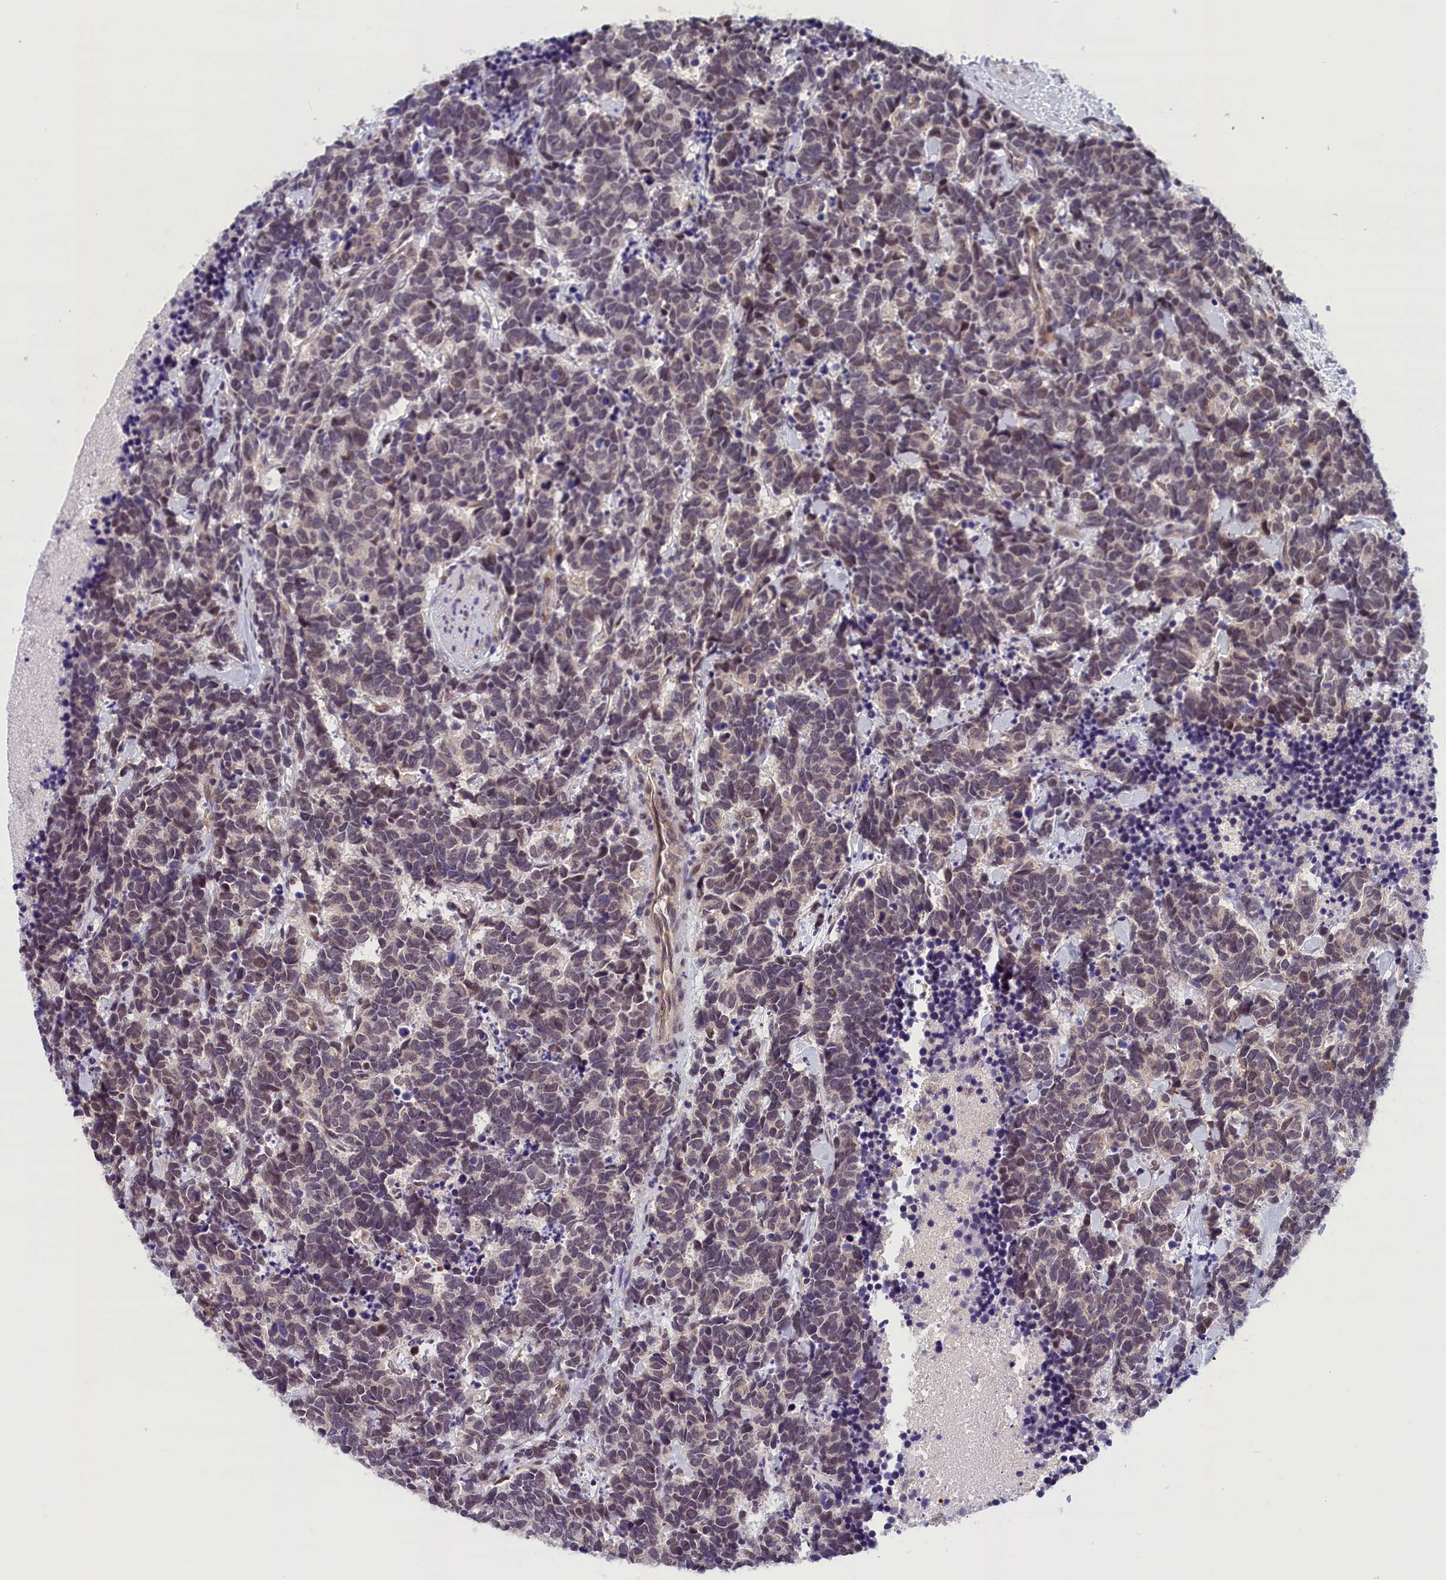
{"staining": {"intensity": "weak", "quantity": "25%-75%", "location": "nuclear"}, "tissue": "carcinoid", "cell_type": "Tumor cells", "image_type": "cancer", "snomed": [{"axis": "morphology", "description": "Carcinoma, NOS"}, {"axis": "morphology", "description": "Carcinoid, malignant, NOS"}, {"axis": "topography", "description": "Prostate"}], "caption": "The histopathology image reveals immunohistochemical staining of carcinoid. There is weak nuclear staining is seen in approximately 25%-75% of tumor cells. (Brightfield microscopy of DAB IHC at high magnification).", "gene": "KCNK6", "patient": {"sex": "male", "age": 57}}